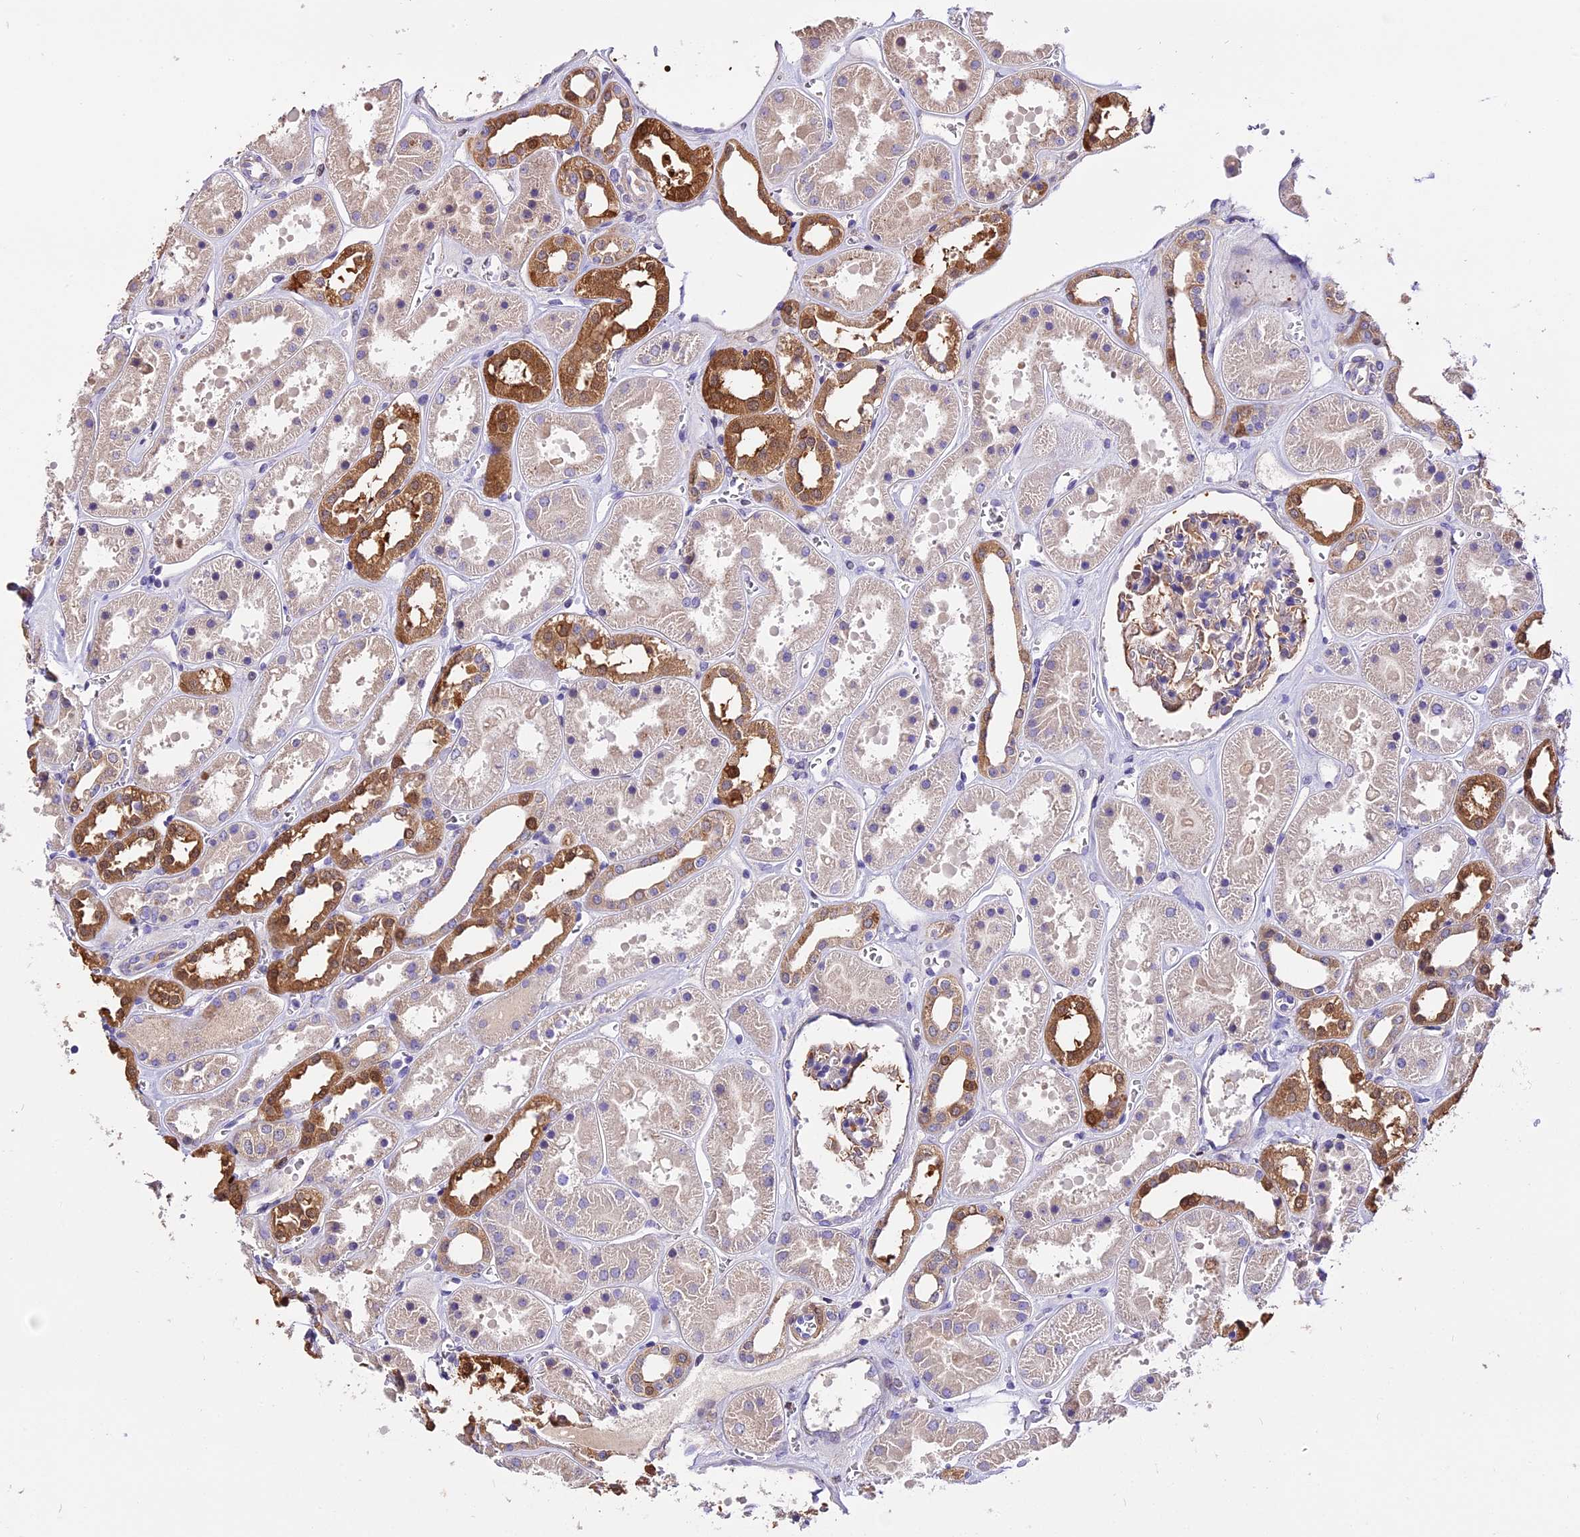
{"staining": {"intensity": "weak", "quantity": "<25%", "location": "cytoplasmic/membranous"}, "tissue": "kidney", "cell_type": "Cells in glomeruli", "image_type": "normal", "snomed": [{"axis": "morphology", "description": "Normal tissue, NOS"}, {"axis": "topography", "description": "Kidney"}], "caption": "Cells in glomeruli show no significant protein expression in unremarkable kidney. (IHC, brightfield microscopy, high magnification).", "gene": "MAP3K7CL", "patient": {"sex": "female", "age": 41}}